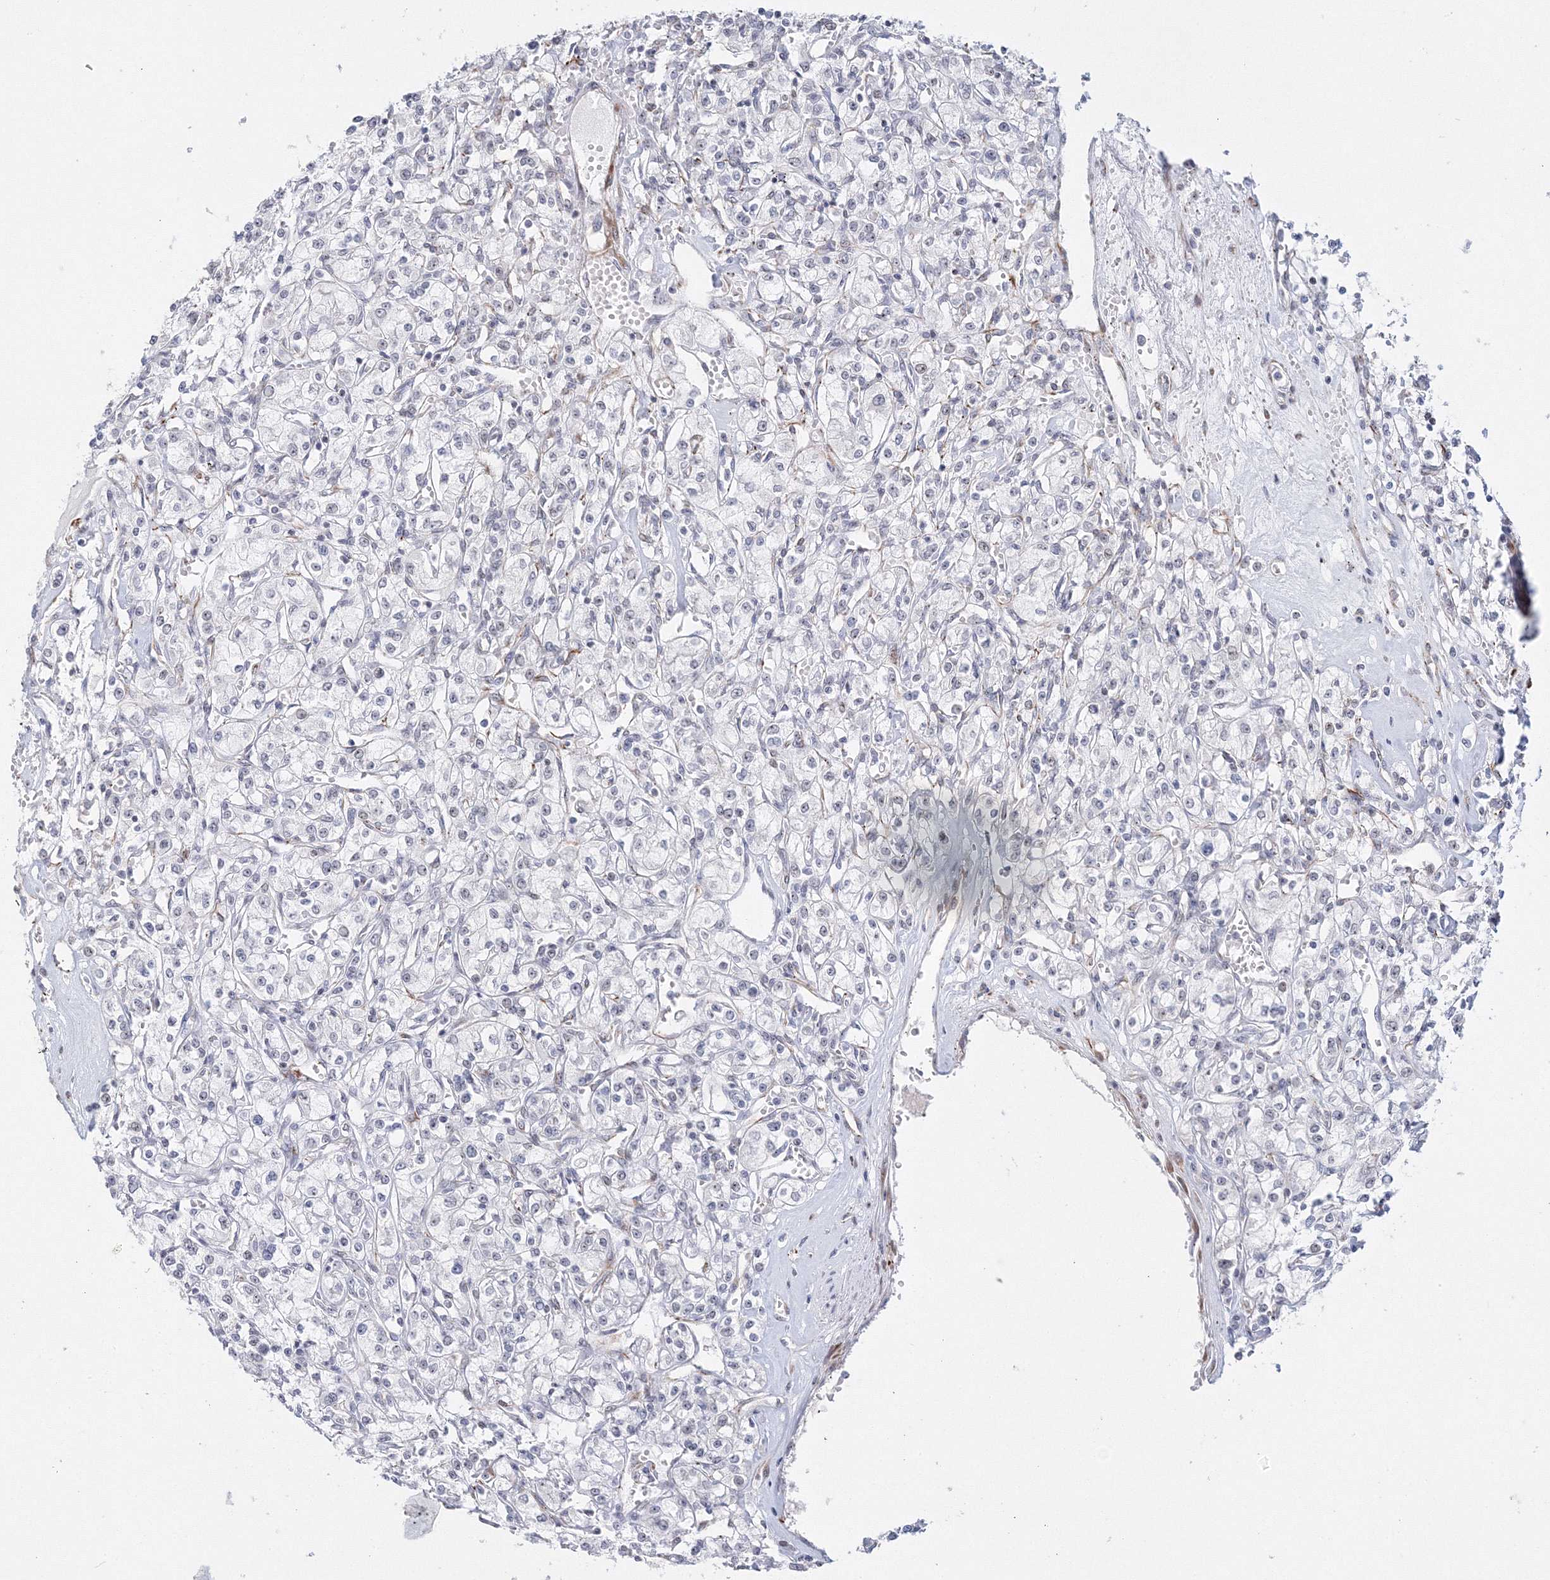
{"staining": {"intensity": "negative", "quantity": "none", "location": "none"}, "tissue": "renal cancer", "cell_type": "Tumor cells", "image_type": "cancer", "snomed": [{"axis": "morphology", "description": "Adenocarcinoma, NOS"}, {"axis": "topography", "description": "Kidney"}], "caption": "IHC of renal adenocarcinoma demonstrates no staining in tumor cells. Nuclei are stained in blue.", "gene": "SIRT7", "patient": {"sex": "female", "age": 59}}